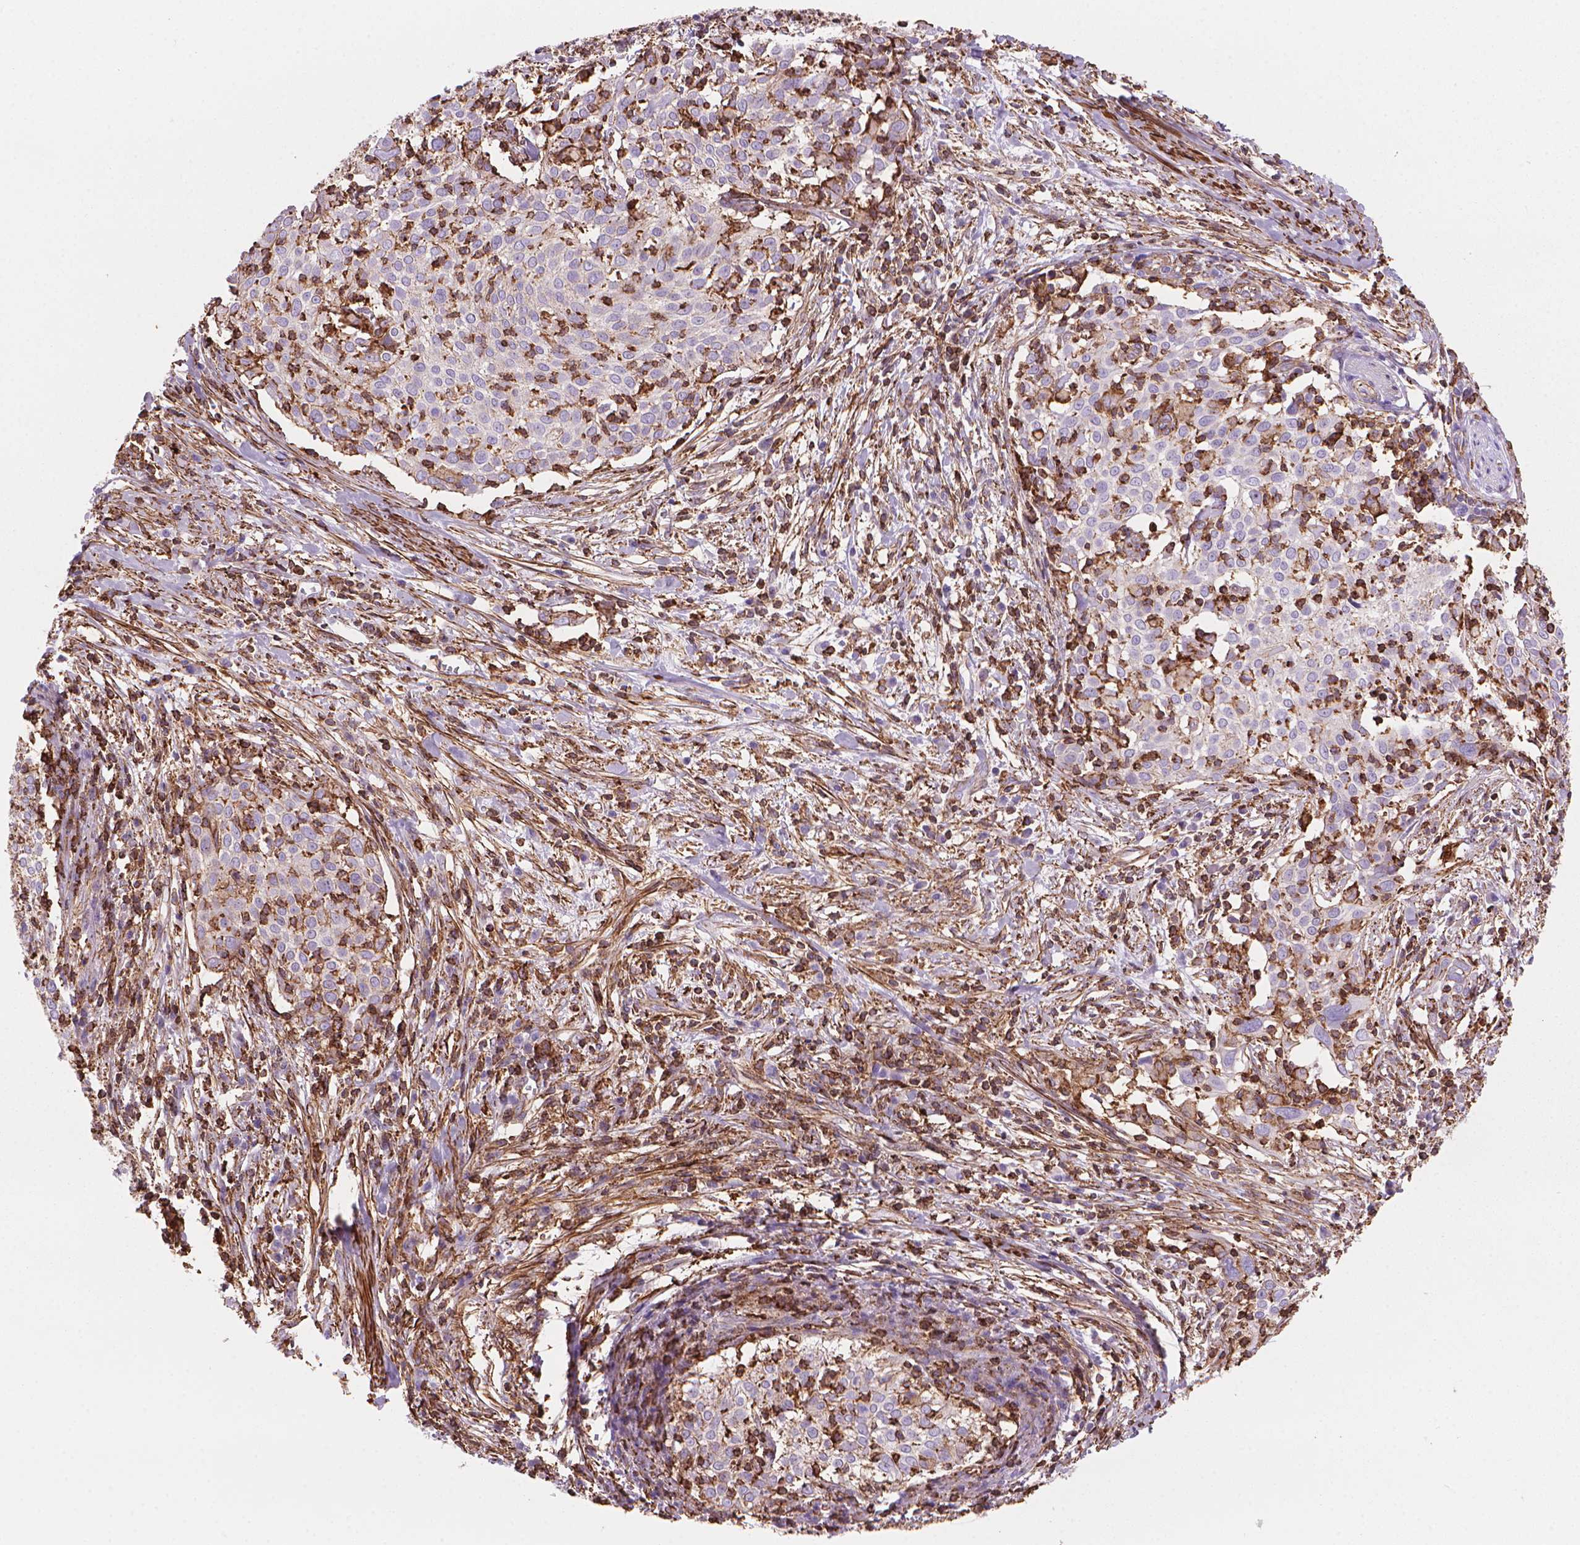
{"staining": {"intensity": "negative", "quantity": "none", "location": "none"}, "tissue": "cervical cancer", "cell_type": "Tumor cells", "image_type": "cancer", "snomed": [{"axis": "morphology", "description": "Squamous cell carcinoma, NOS"}, {"axis": "topography", "description": "Cervix"}], "caption": "IHC of human cervical cancer reveals no expression in tumor cells.", "gene": "PATJ", "patient": {"sex": "female", "age": 39}}